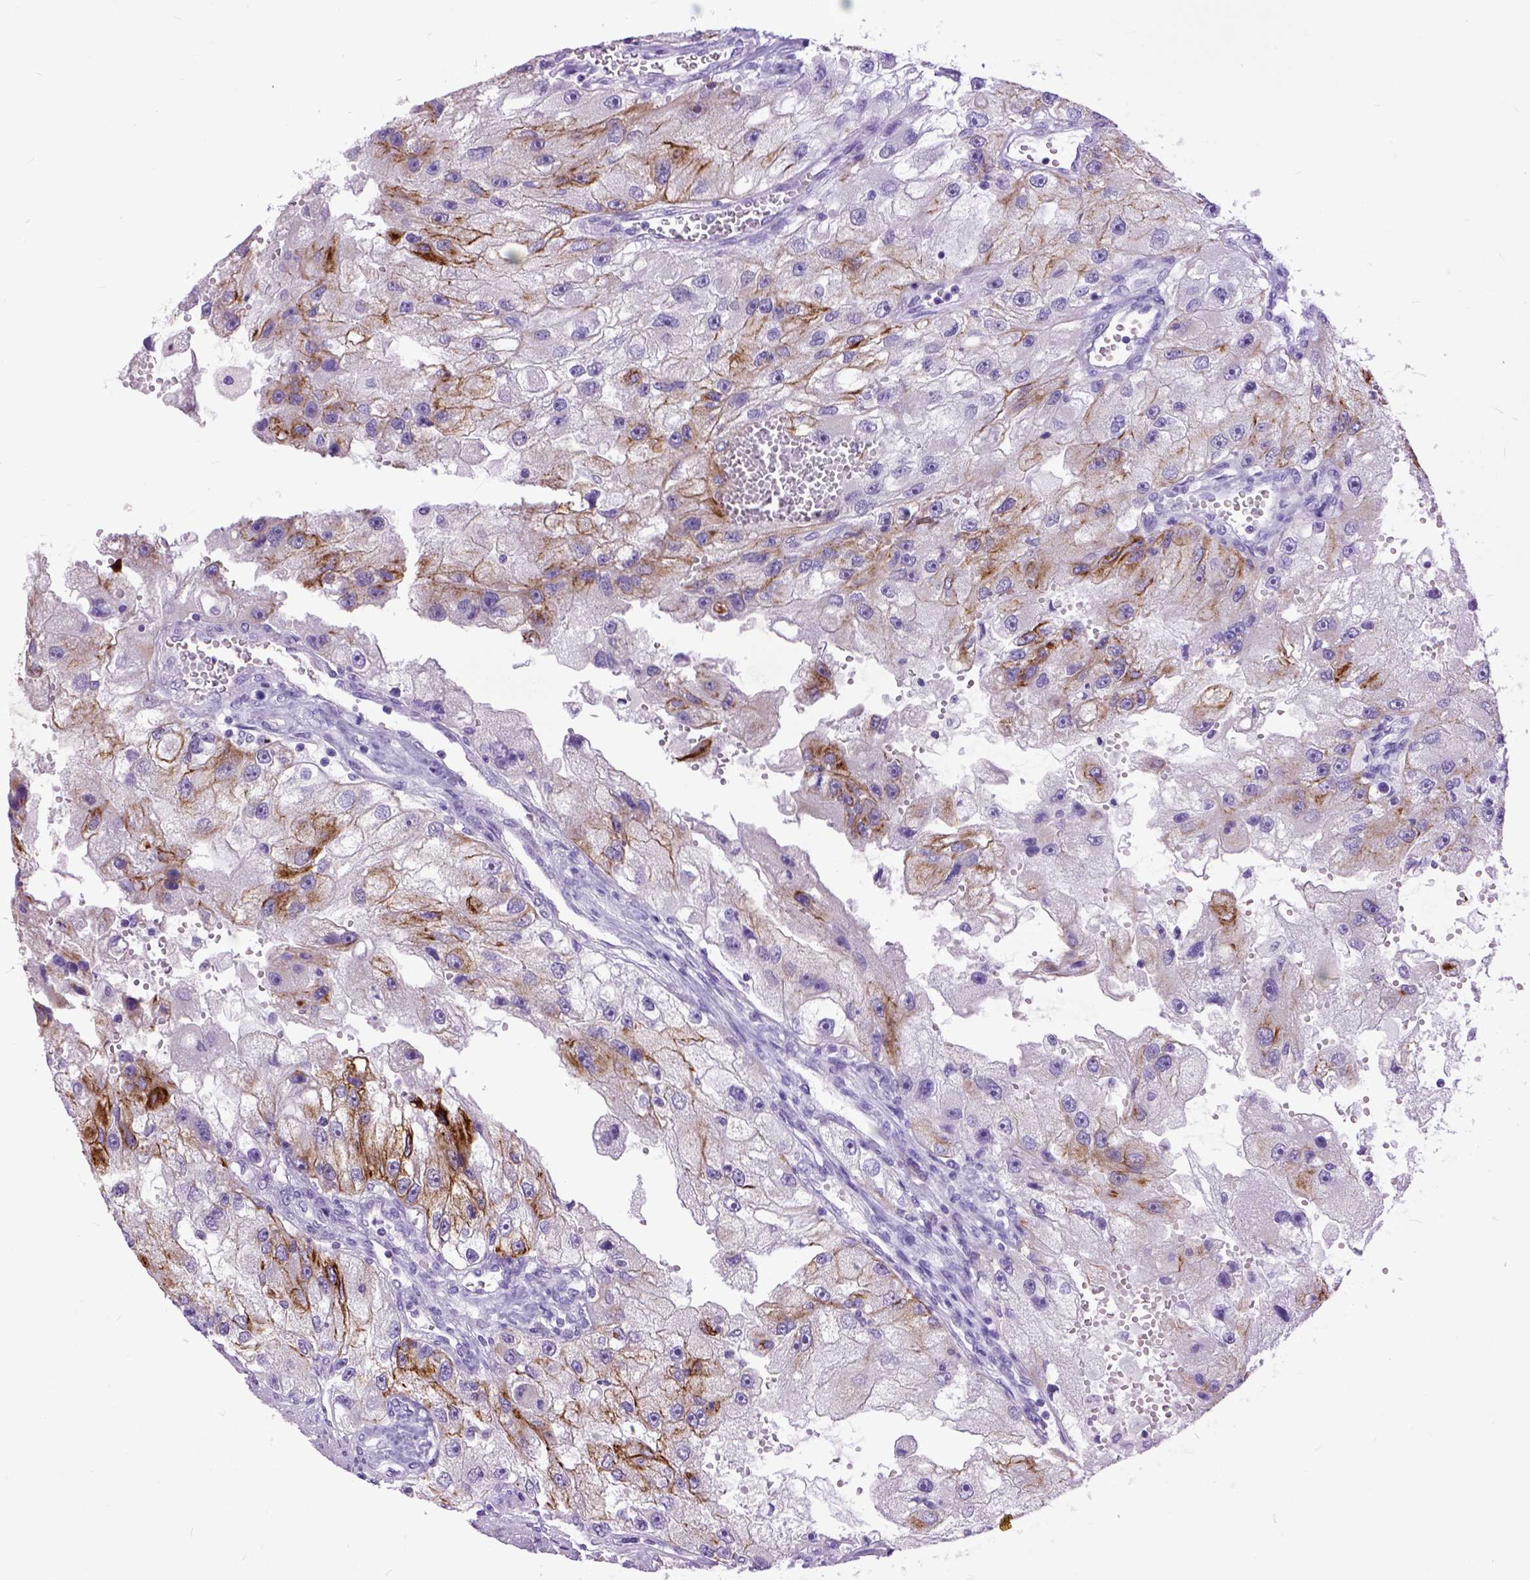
{"staining": {"intensity": "strong", "quantity": "25%-75%", "location": "cytoplasmic/membranous"}, "tissue": "renal cancer", "cell_type": "Tumor cells", "image_type": "cancer", "snomed": [{"axis": "morphology", "description": "Adenocarcinoma, NOS"}, {"axis": "topography", "description": "Kidney"}], "caption": "Immunohistochemical staining of renal cancer displays high levels of strong cytoplasmic/membranous staining in about 25%-75% of tumor cells.", "gene": "RAB25", "patient": {"sex": "male", "age": 63}}